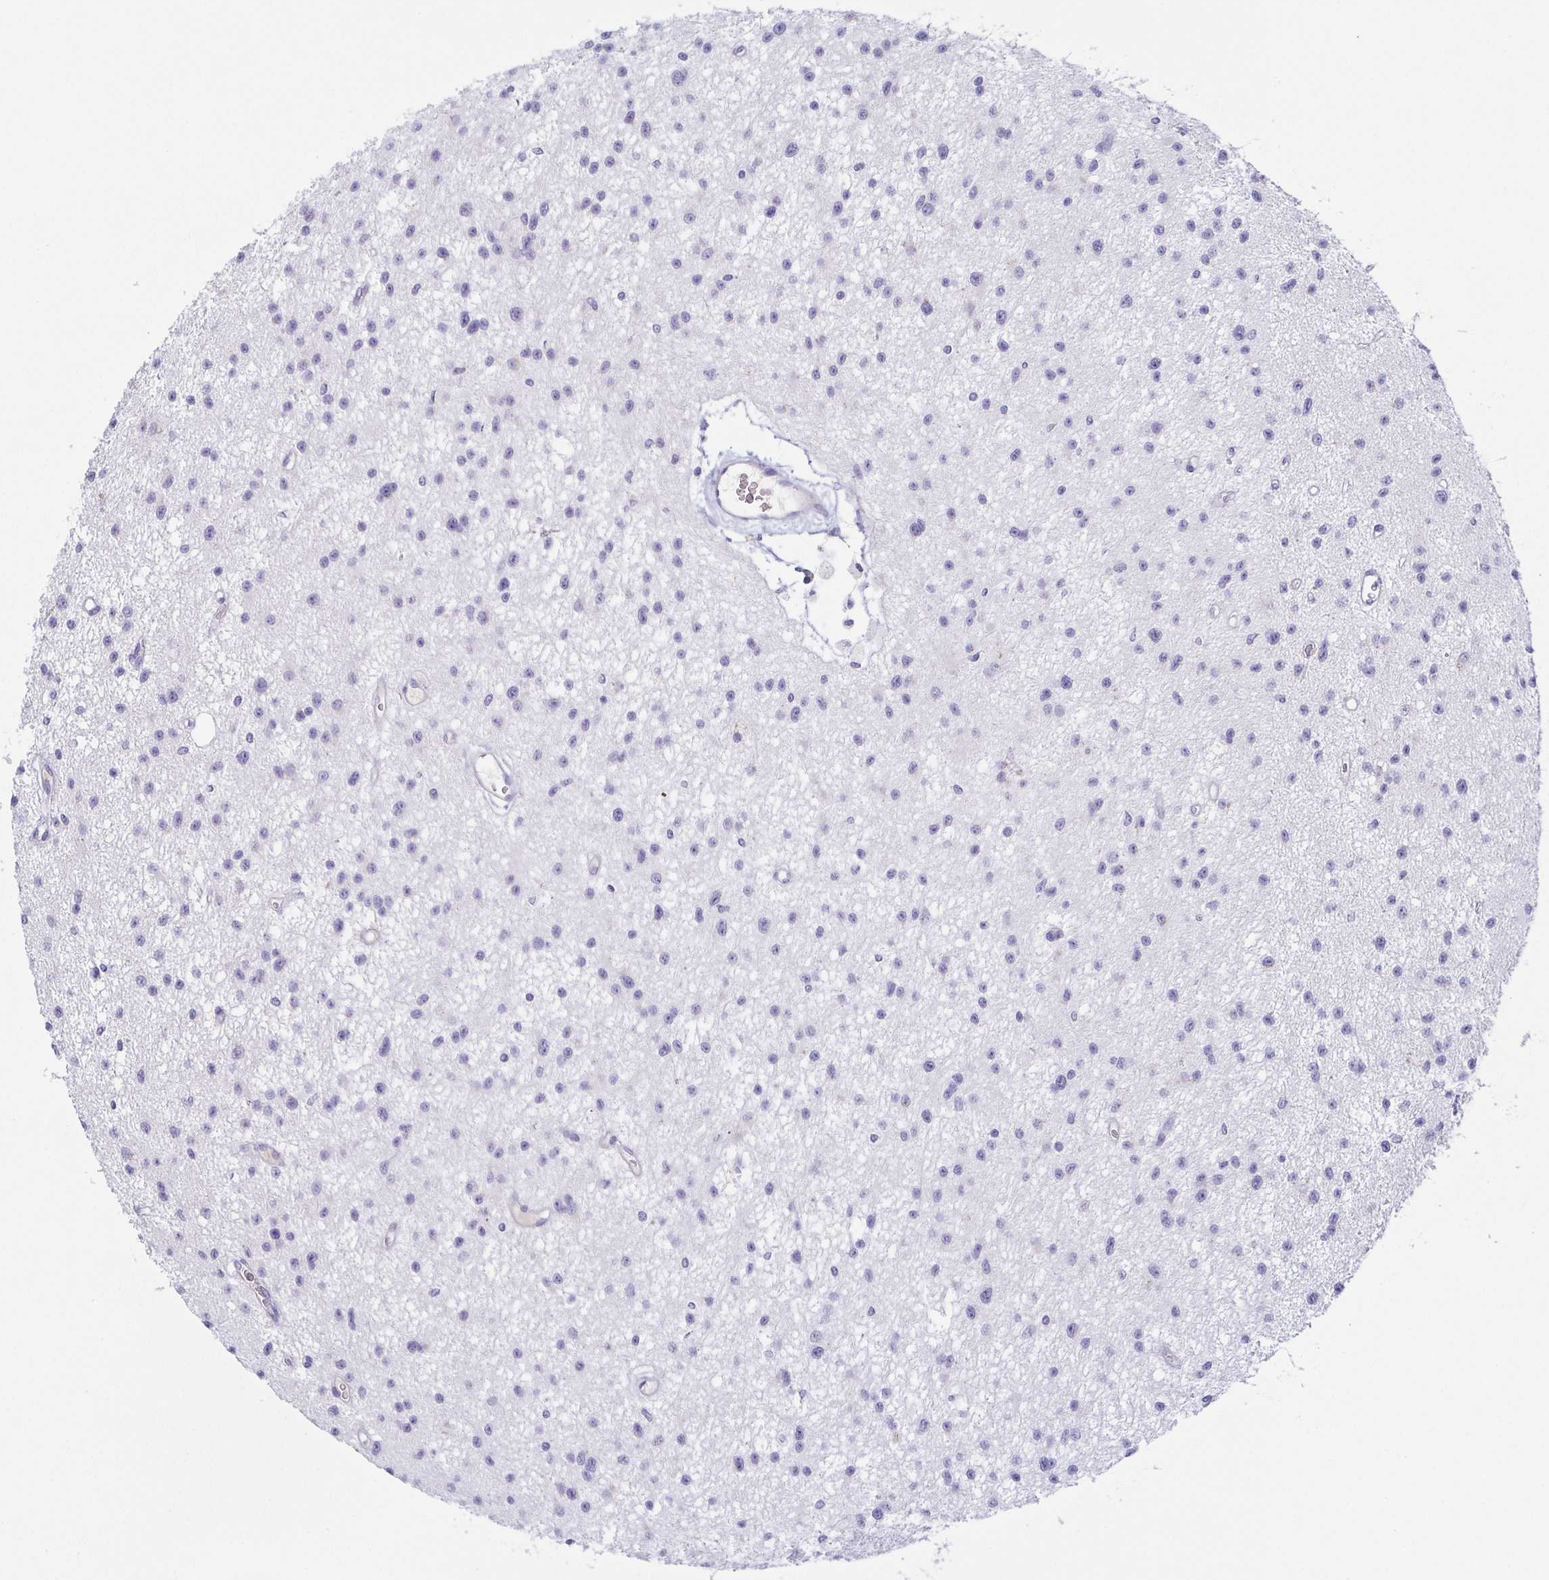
{"staining": {"intensity": "negative", "quantity": "none", "location": "none"}, "tissue": "glioma", "cell_type": "Tumor cells", "image_type": "cancer", "snomed": [{"axis": "morphology", "description": "Glioma, malignant, Low grade"}, {"axis": "topography", "description": "Brain"}], "caption": "DAB (3,3'-diaminobenzidine) immunohistochemical staining of glioma displays no significant expression in tumor cells. The staining was performed using DAB (3,3'-diaminobenzidine) to visualize the protein expression in brown, while the nuclei were stained in blue with hematoxylin (Magnification: 20x).", "gene": "LDLRAD1", "patient": {"sex": "male", "age": 43}}